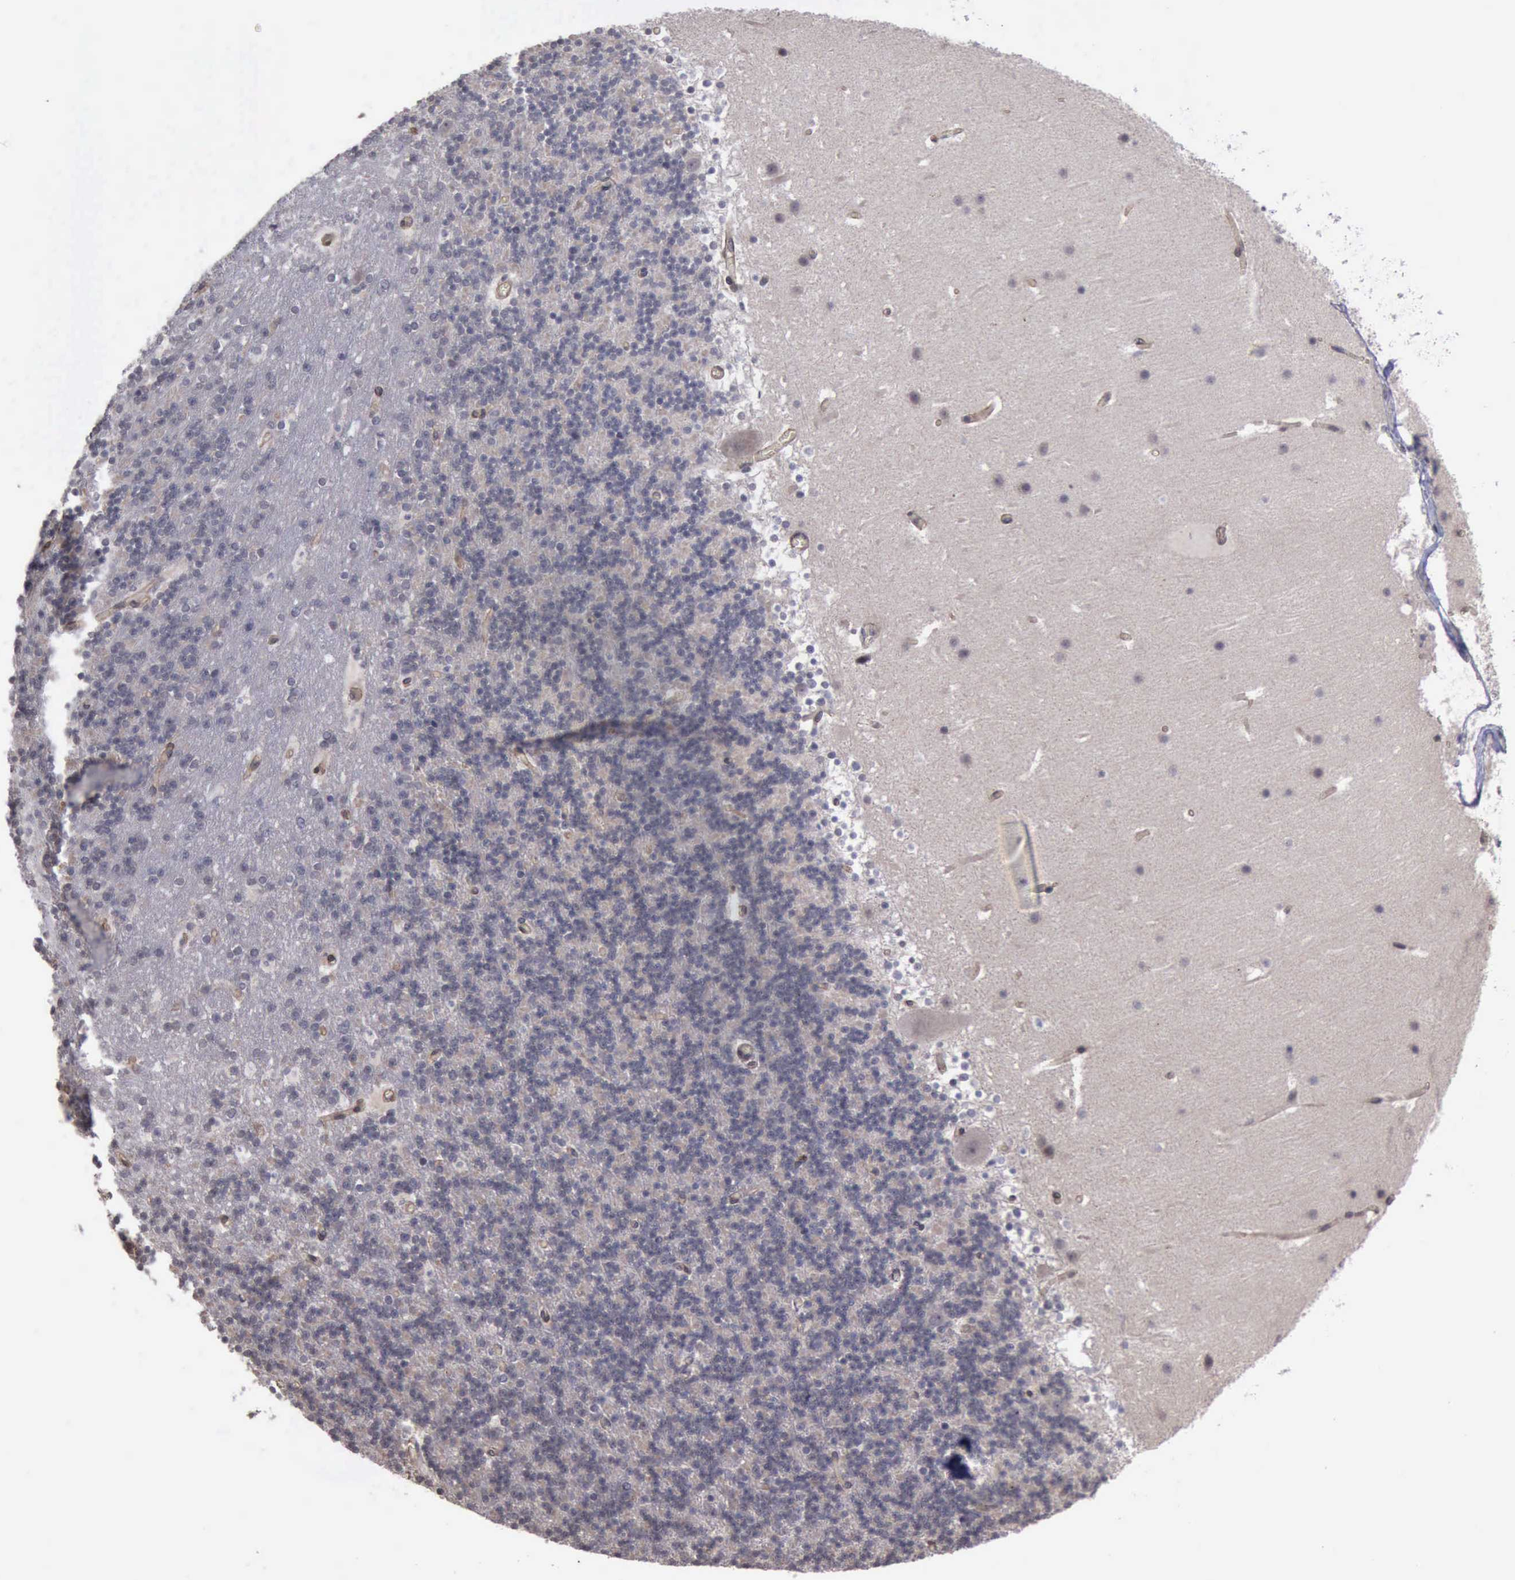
{"staining": {"intensity": "negative", "quantity": "none", "location": "none"}, "tissue": "cerebellum", "cell_type": "Cells in granular layer", "image_type": "normal", "snomed": [{"axis": "morphology", "description": "Normal tissue, NOS"}, {"axis": "topography", "description": "Cerebellum"}], "caption": "Normal cerebellum was stained to show a protein in brown. There is no significant positivity in cells in granular layer. (DAB (3,3'-diaminobenzidine) IHC with hematoxylin counter stain).", "gene": "MMP9", "patient": {"sex": "male", "age": 45}}